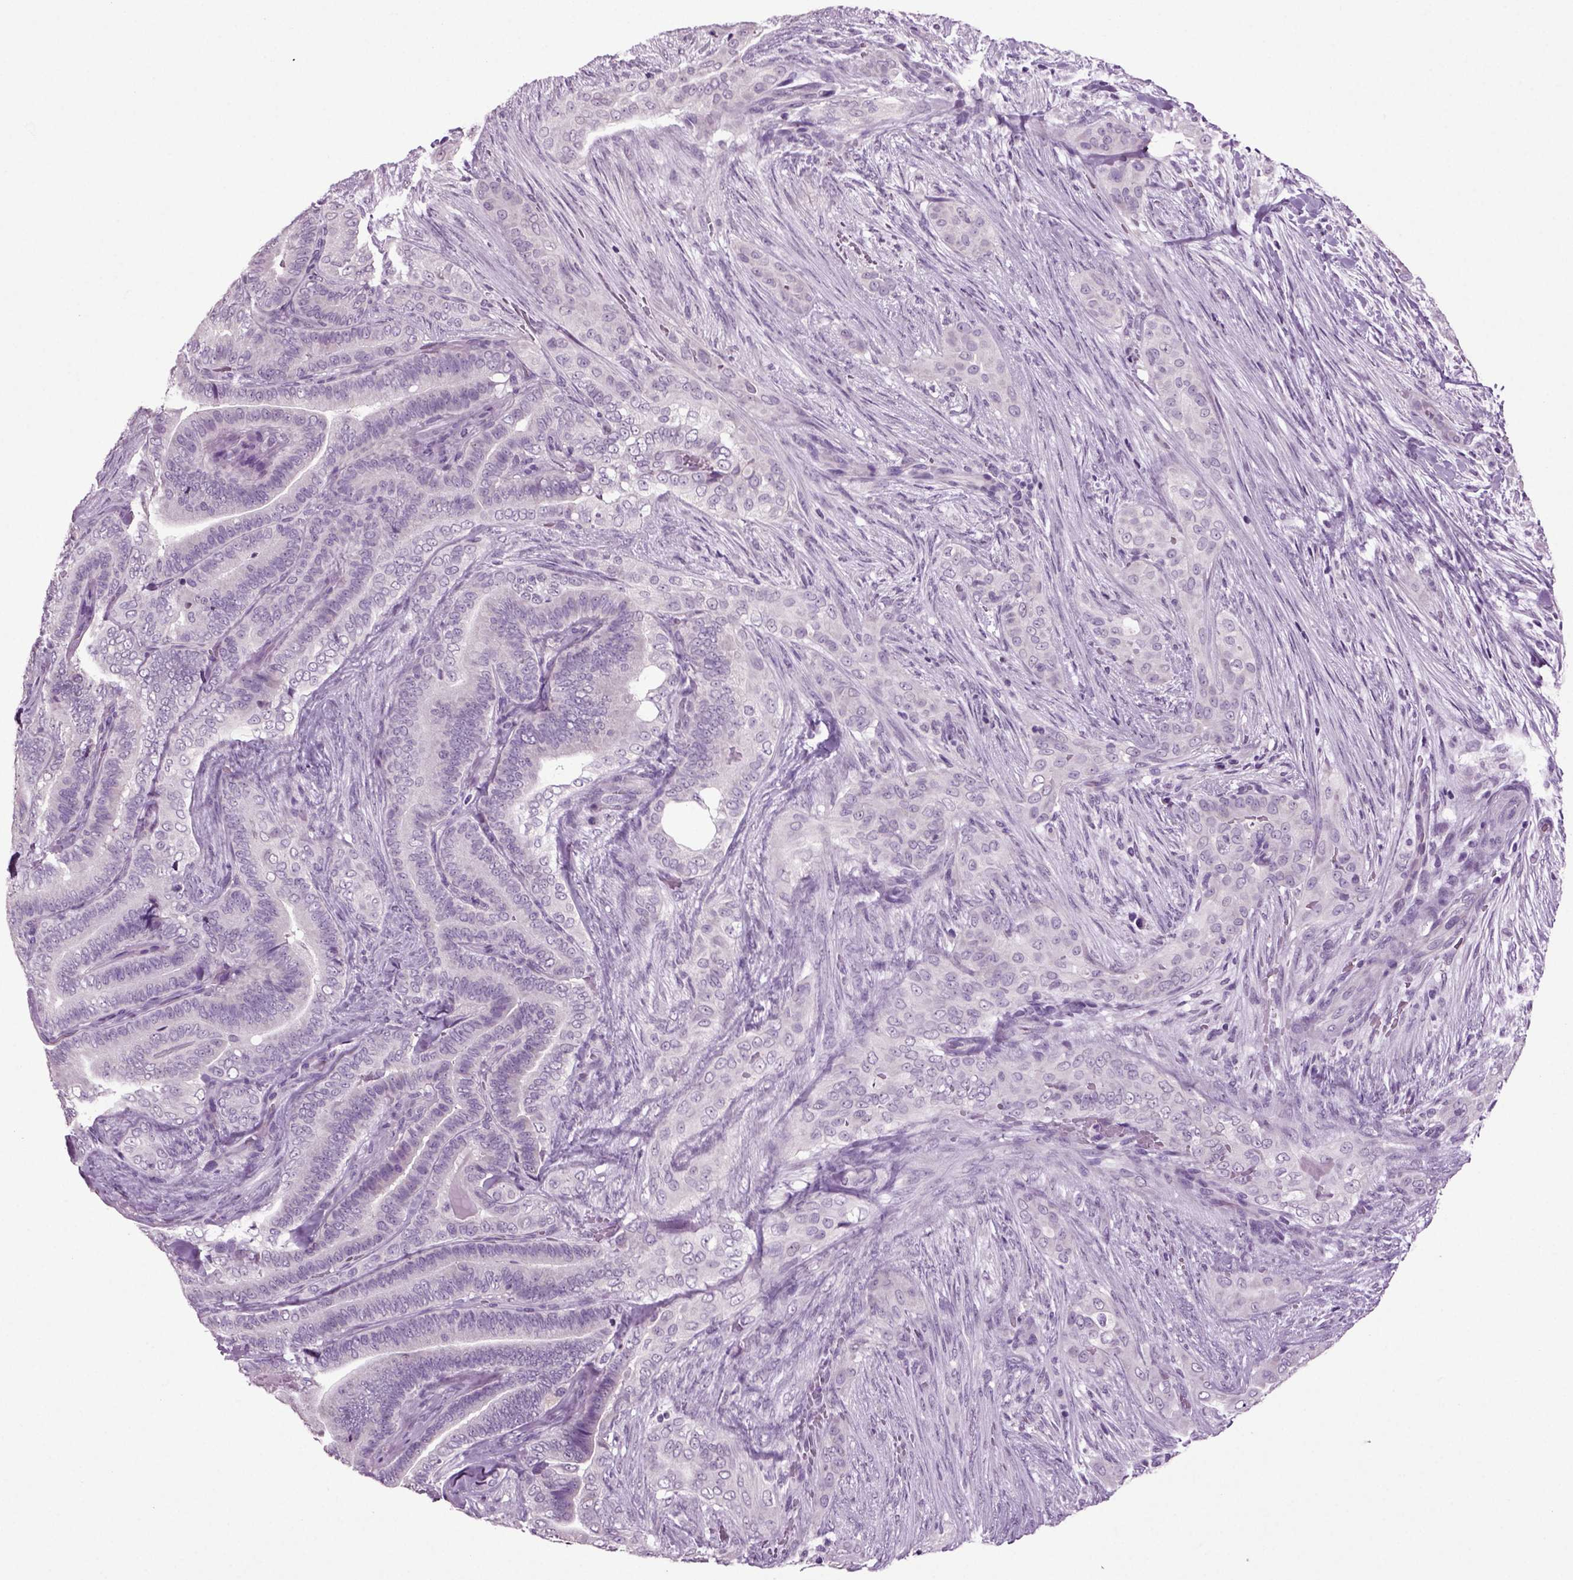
{"staining": {"intensity": "negative", "quantity": "none", "location": "none"}, "tissue": "thyroid cancer", "cell_type": "Tumor cells", "image_type": "cancer", "snomed": [{"axis": "morphology", "description": "Papillary adenocarcinoma, NOS"}, {"axis": "topography", "description": "Thyroid gland"}], "caption": "Immunohistochemistry histopathology image of neoplastic tissue: papillary adenocarcinoma (thyroid) stained with DAB displays no significant protein expression in tumor cells.", "gene": "SLC17A6", "patient": {"sex": "male", "age": 61}}